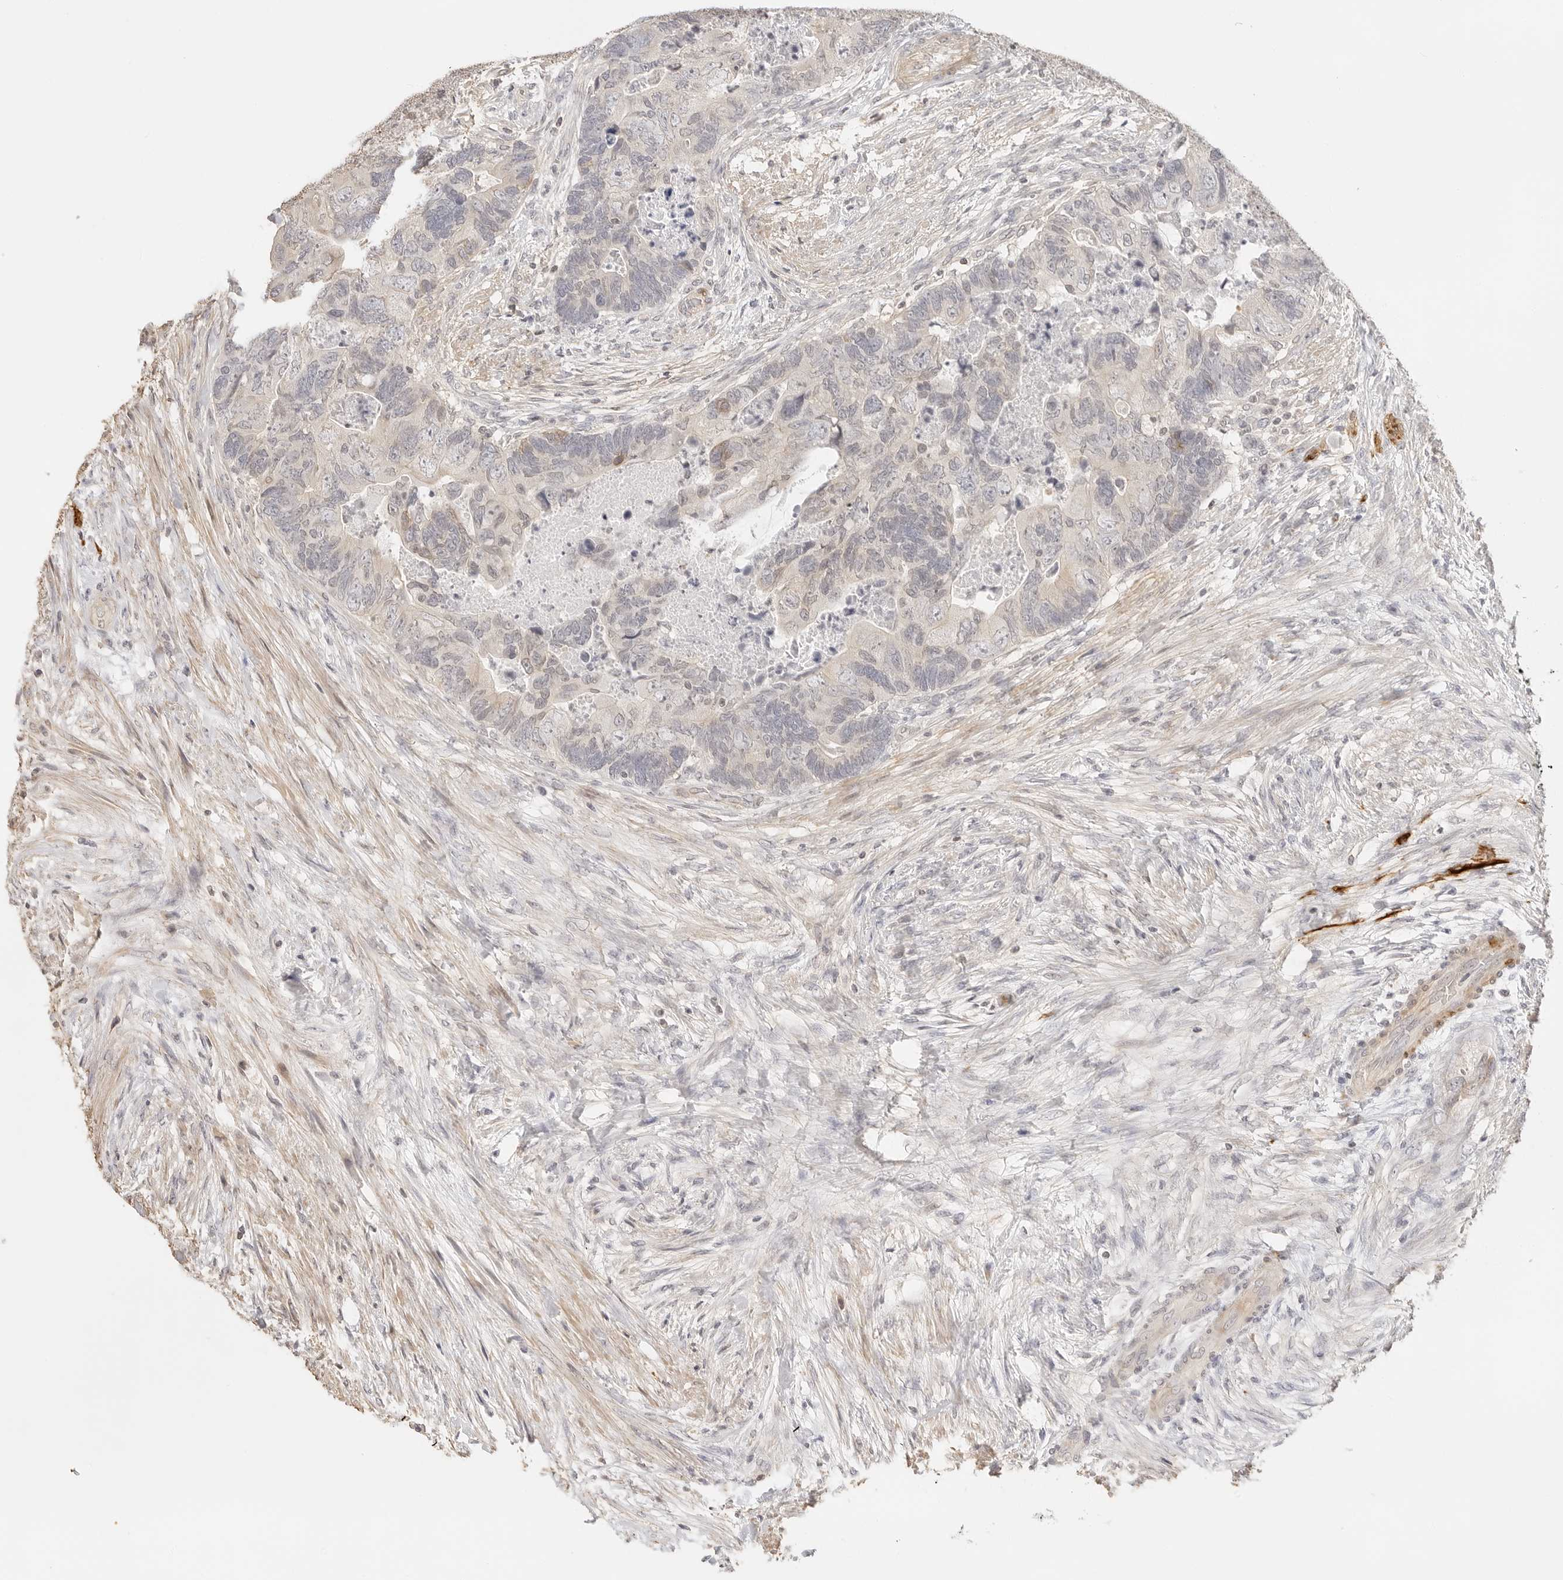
{"staining": {"intensity": "moderate", "quantity": "<25%", "location": "cytoplasmic/membranous"}, "tissue": "colorectal cancer", "cell_type": "Tumor cells", "image_type": "cancer", "snomed": [{"axis": "morphology", "description": "Adenocarcinoma, NOS"}, {"axis": "topography", "description": "Rectum"}], "caption": "High-power microscopy captured an immunohistochemistry image of colorectal cancer, revealing moderate cytoplasmic/membranous staining in about <25% of tumor cells. The protein of interest is shown in brown color, while the nuclei are stained blue.", "gene": "PCDH19", "patient": {"sex": "male", "age": 63}}